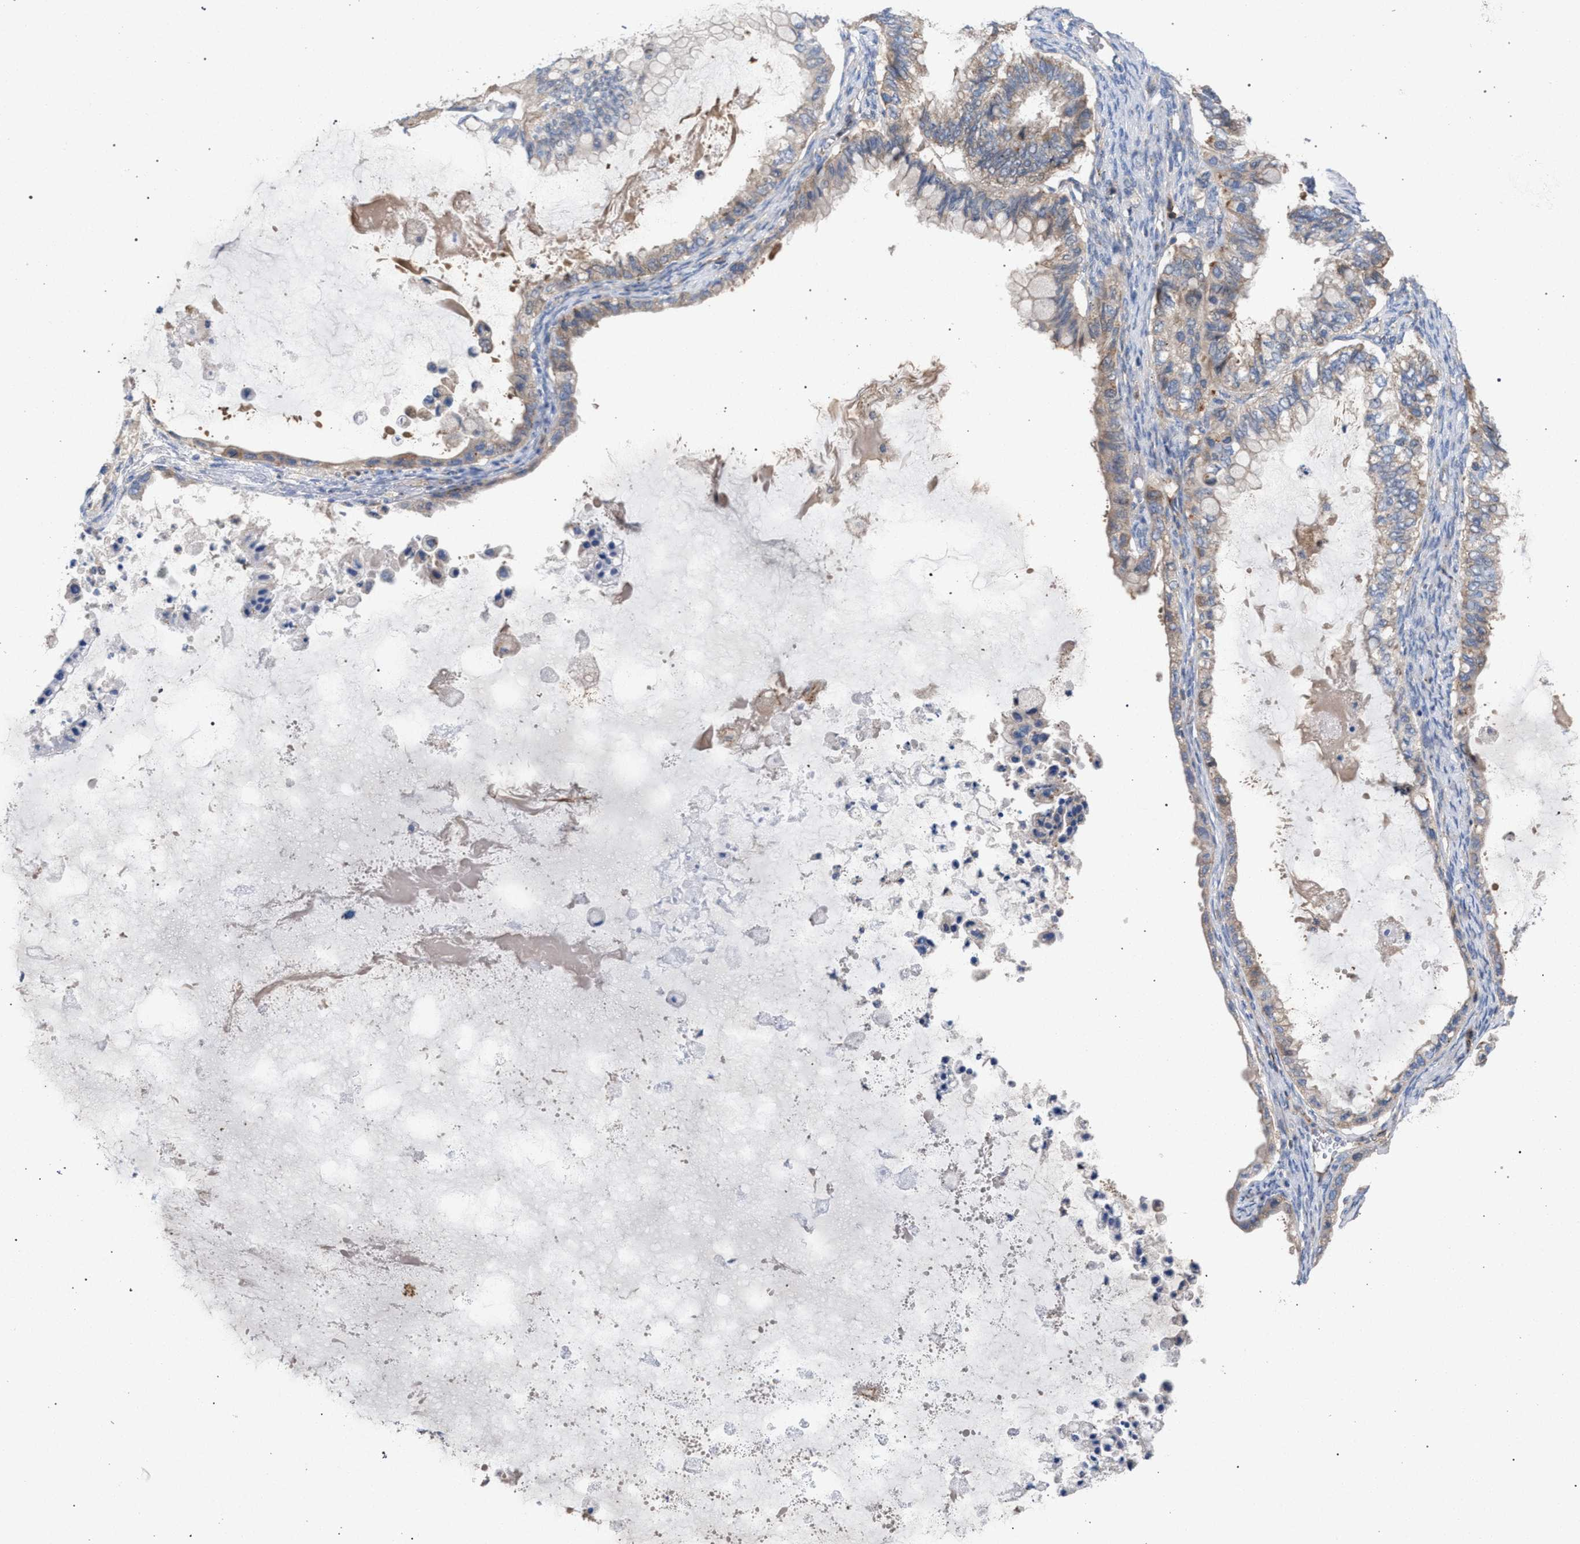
{"staining": {"intensity": "weak", "quantity": ">75%", "location": "cytoplasmic/membranous"}, "tissue": "ovarian cancer", "cell_type": "Tumor cells", "image_type": "cancer", "snomed": [{"axis": "morphology", "description": "Cystadenocarcinoma, mucinous, NOS"}, {"axis": "topography", "description": "Ovary"}], "caption": "Human ovarian cancer (mucinous cystadenocarcinoma) stained with a brown dye reveals weak cytoplasmic/membranous positive expression in about >75% of tumor cells.", "gene": "VPS13A", "patient": {"sex": "female", "age": 80}}